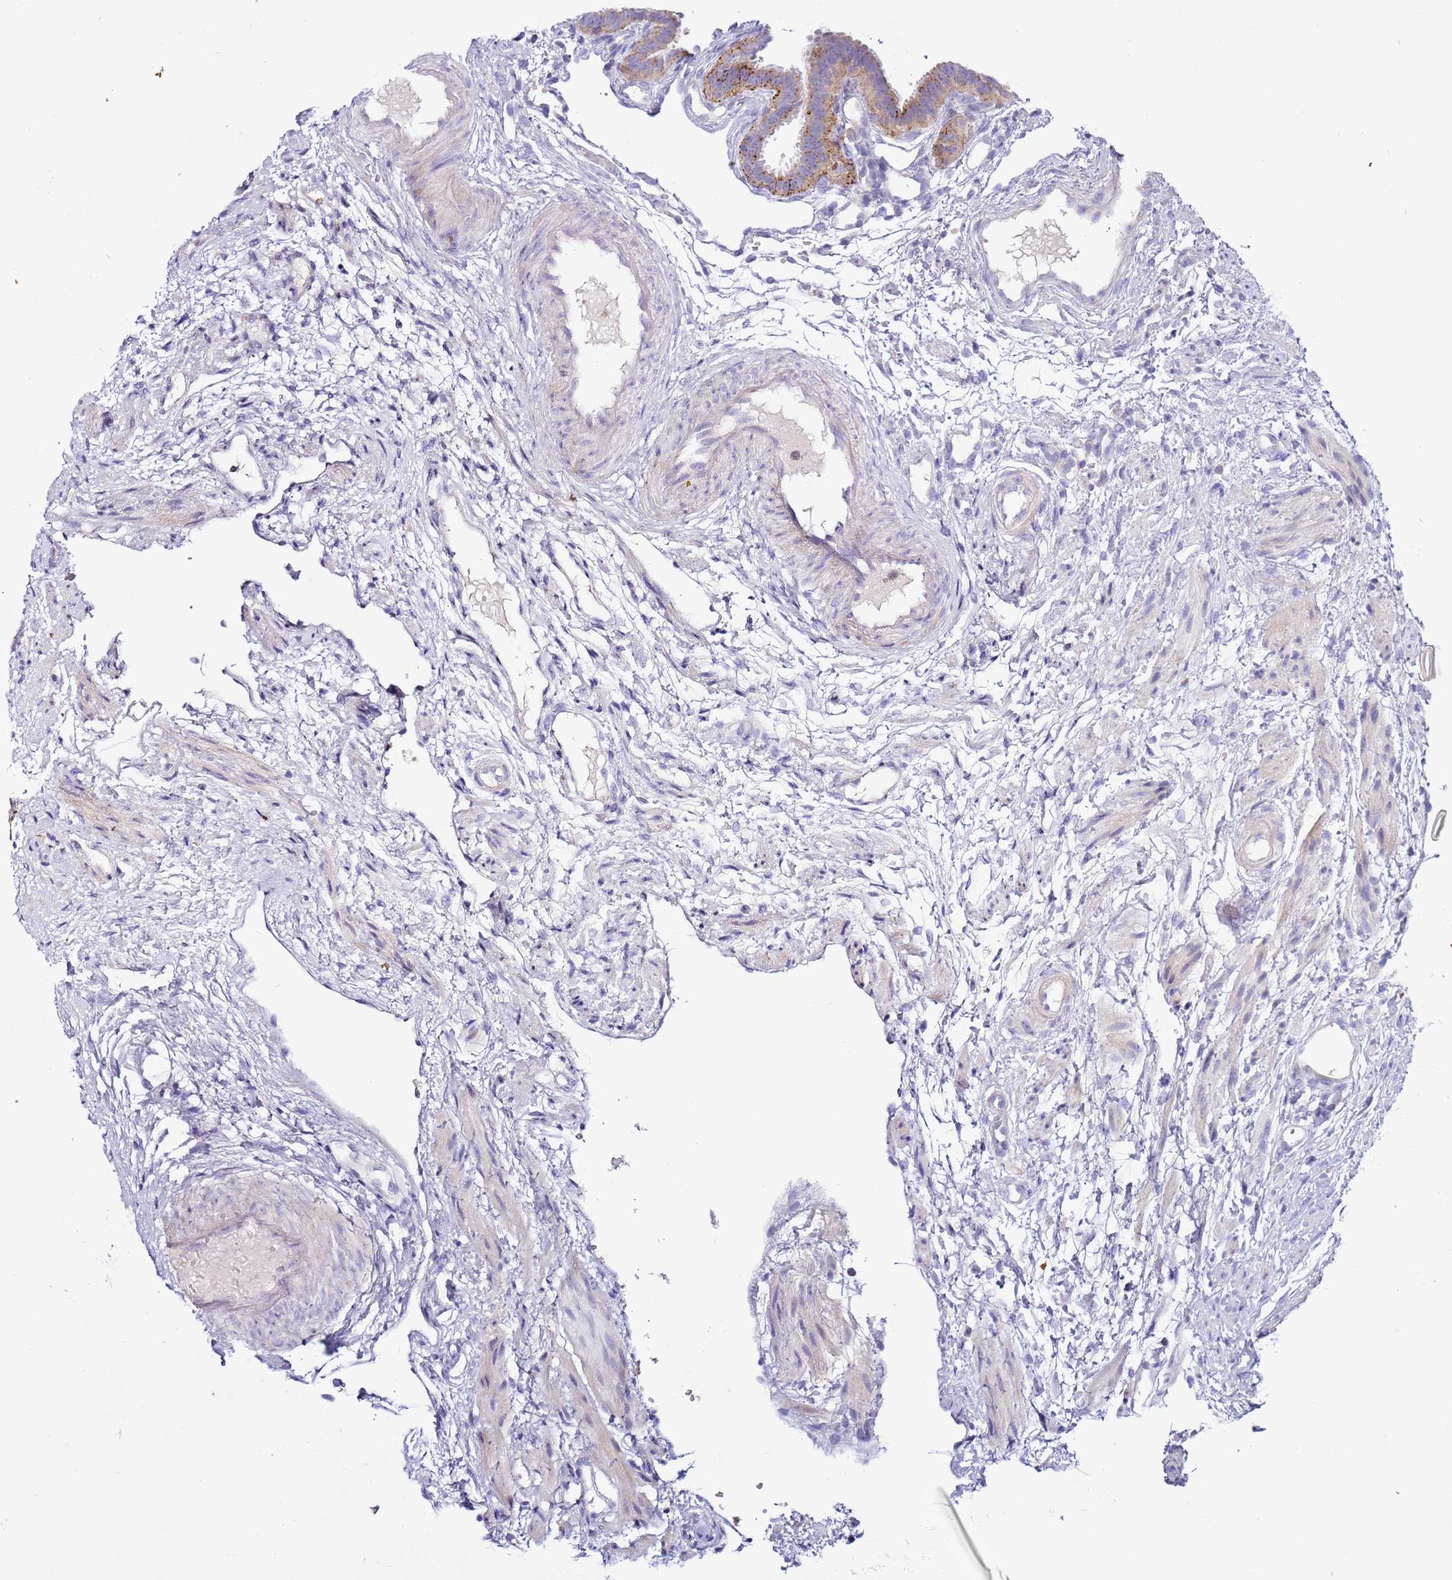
{"staining": {"intensity": "strong", "quantity": "<25%", "location": "cytoplasmic/membranous"}, "tissue": "fallopian tube", "cell_type": "Glandular cells", "image_type": "normal", "snomed": [{"axis": "morphology", "description": "Normal tissue, NOS"}, {"axis": "topography", "description": "Fallopian tube"}], "caption": "Strong cytoplasmic/membranous positivity is seen in approximately <25% of glandular cells in benign fallopian tube. (DAB = brown stain, brightfield microscopy at high magnification).", "gene": "TTPAL", "patient": {"sex": "female", "age": 37}}